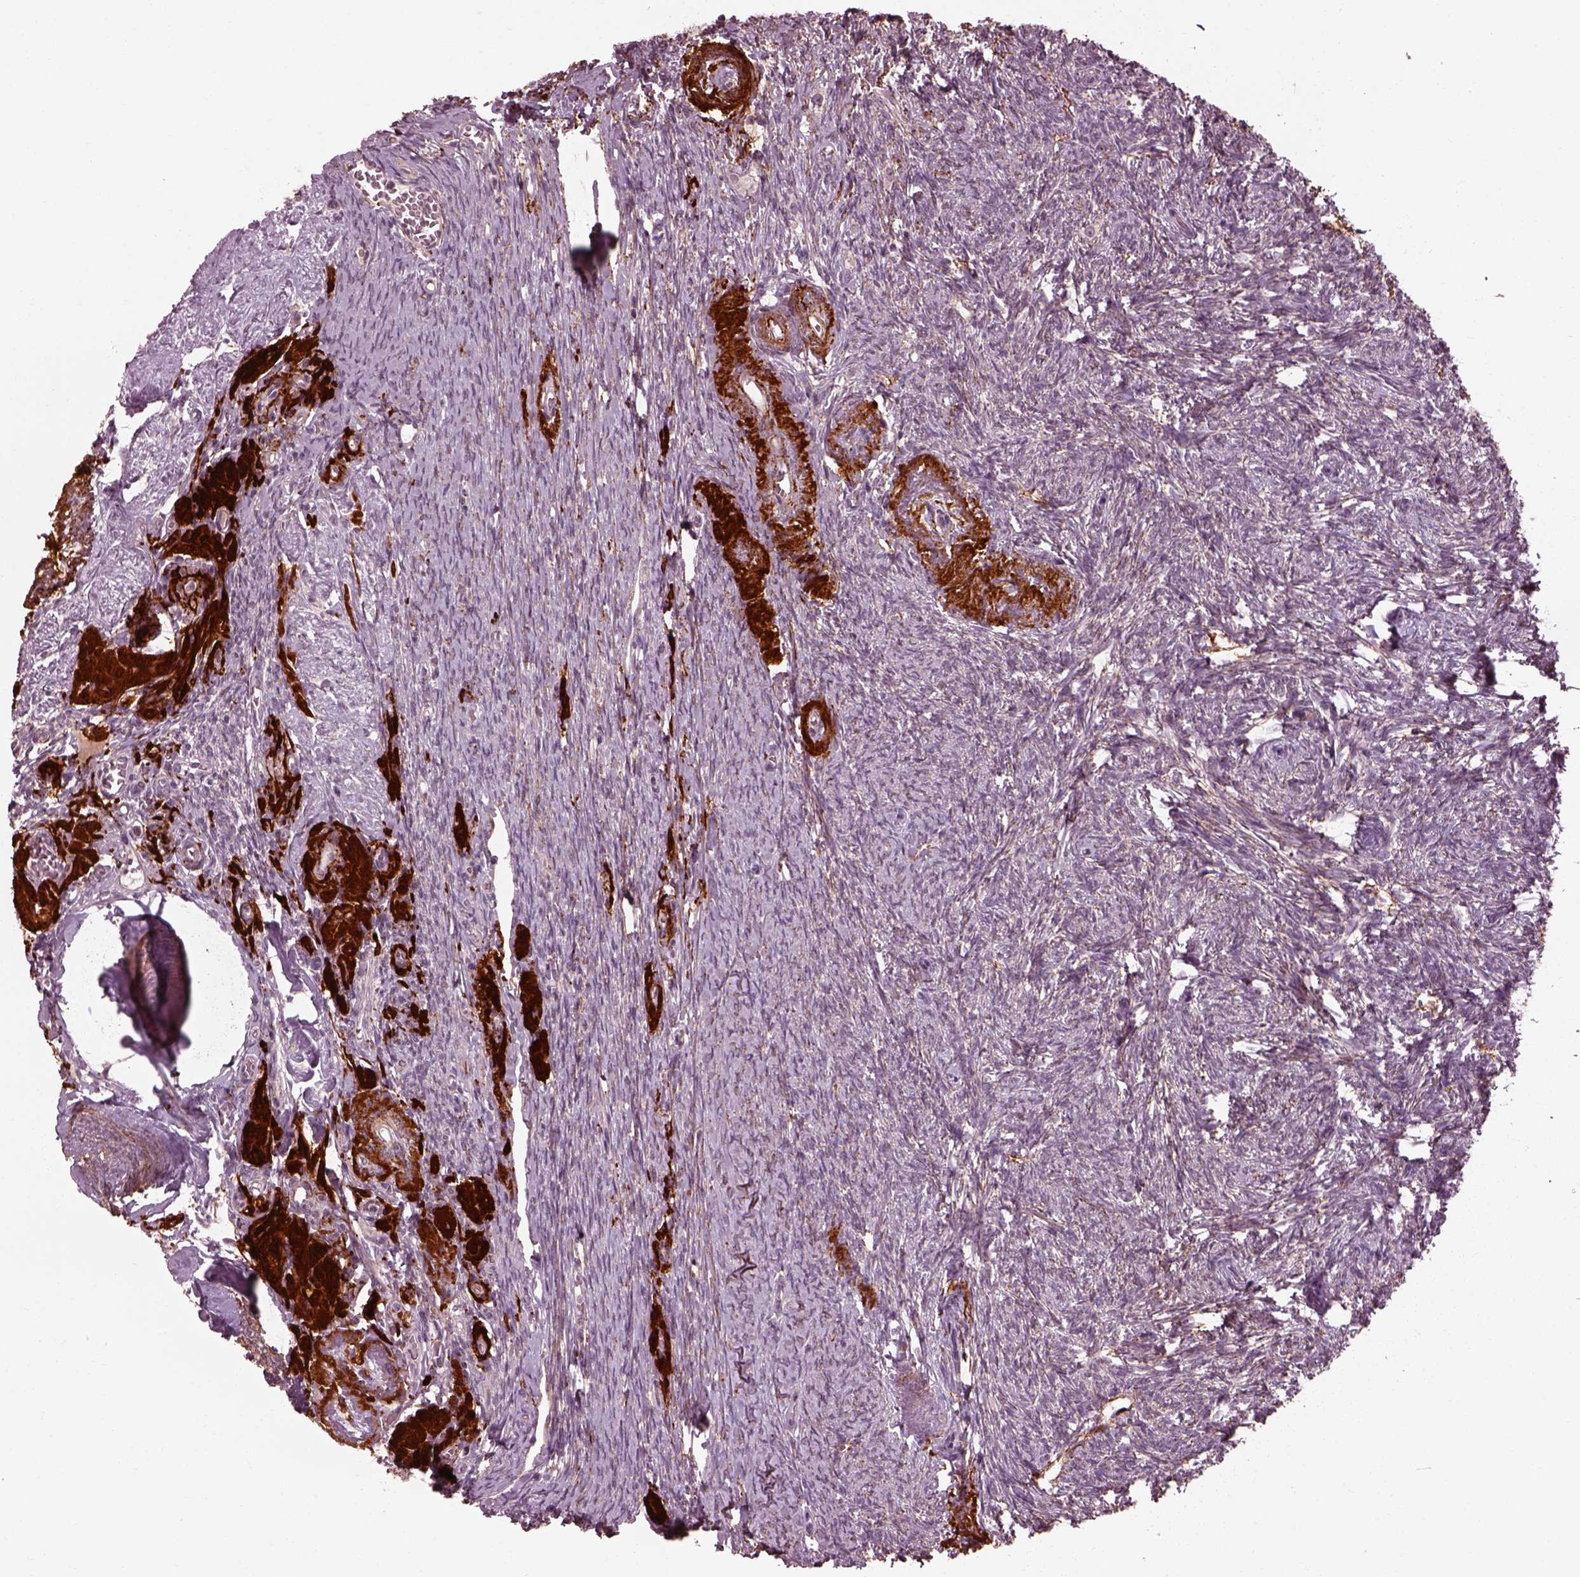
{"staining": {"intensity": "negative", "quantity": "none", "location": "none"}, "tissue": "ovary", "cell_type": "Follicle cells", "image_type": "normal", "snomed": [{"axis": "morphology", "description": "Normal tissue, NOS"}, {"axis": "topography", "description": "Ovary"}], "caption": "Benign ovary was stained to show a protein in brown. There is no significant positivity in follicle cells. (DAB immunohistochemistry, high magnification).", "gene": "EFEMP1", "patient": {"sex": "female", "age": 72}}